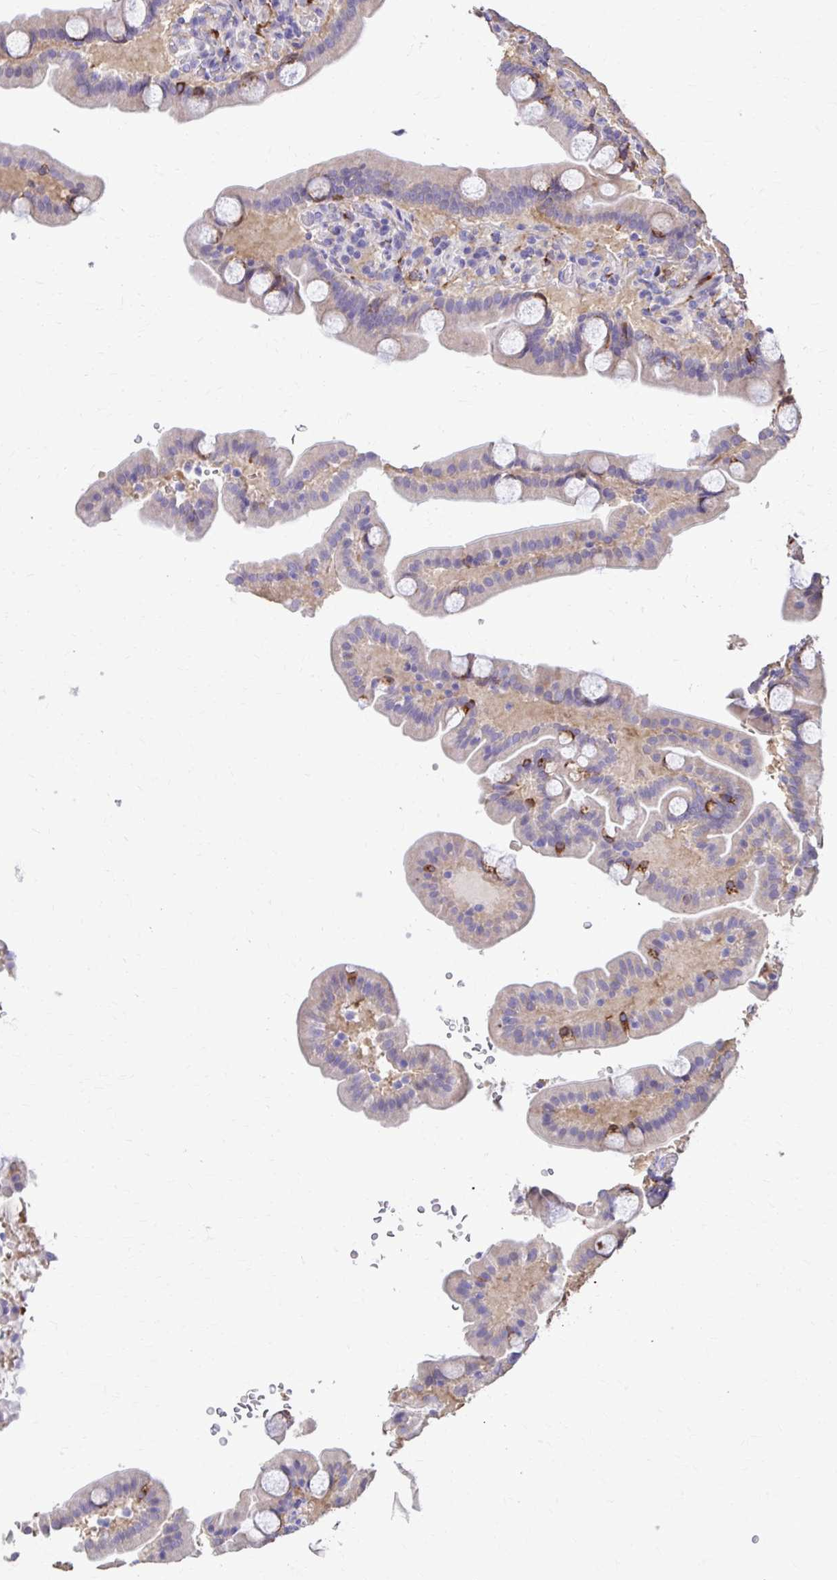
{"staining": {"intensity": "moderate", "quantity": "25%-75%", "location": "cytoplasmic/membranous"}, "tissue": "duodenum", "cell_type": "Glandular cells", "image_type": "normal", "snomed": [{"axis": "morphology", "description": "Normal tissue, NOS"}, {"axis": "topography", "description": "Duodenum"}], "caption": "Protein expression analysis of normal duodenum reveals moderate cytoplasmic/membranous staining in about 25%-75% of glandular cells. The staining was performed using DAB, with brown indicating positive protein expression. Nuclei are stained blue with hematoxylin.", "gene": "EPB41L1", "patient": {"sex": "male", "age": 55}}